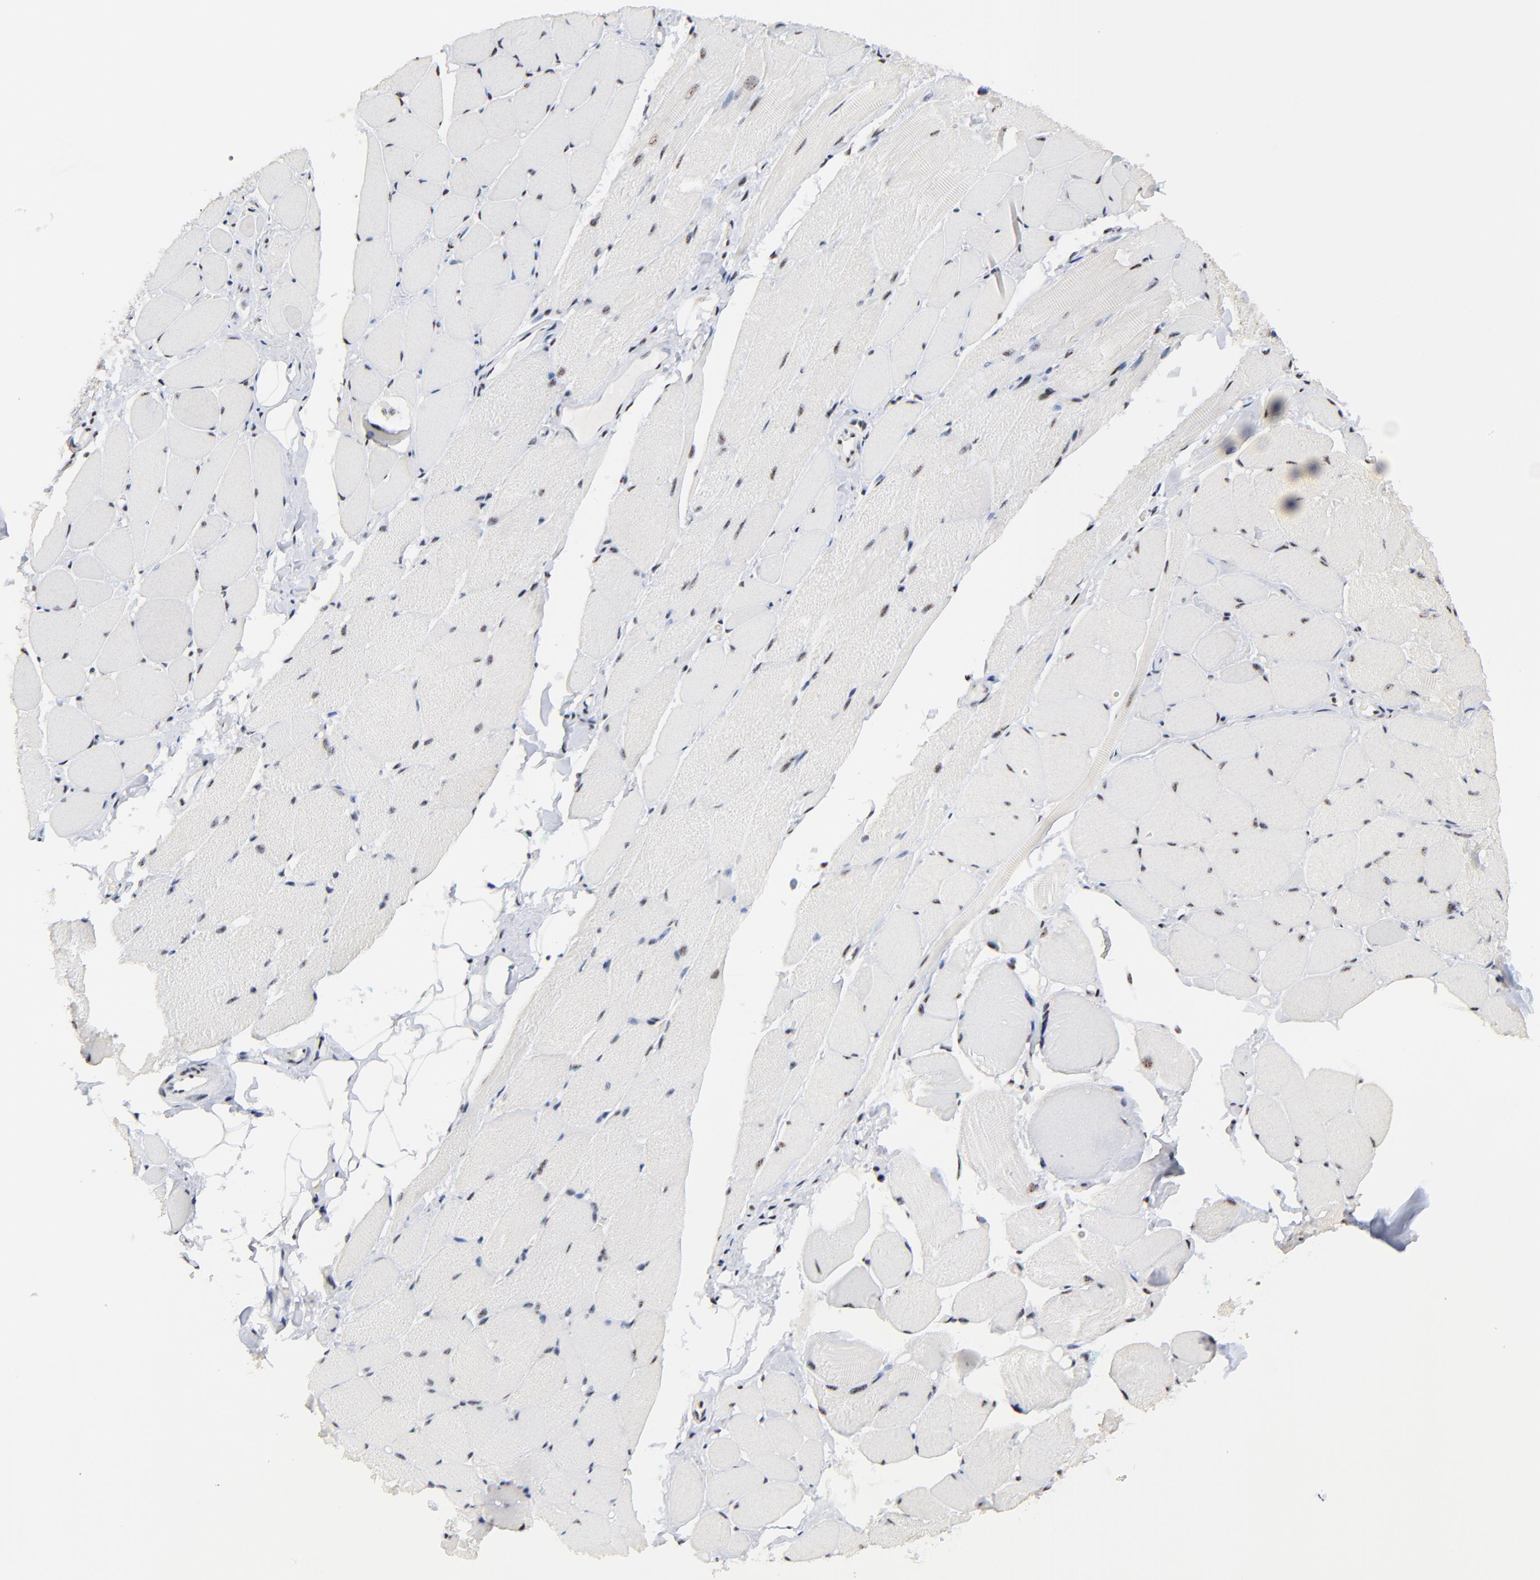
{"staining": {"intensity": "moderate", "quantity": "<25%", "location": "nuclear"}, "tissue": "skeletal muscle", "cell_type": "Myocytes", "image_type": "normal", "snomed": [{"axis": "morphology", "description": "Normal tissue, NOS"}, {"axis": "topography", "description": "Skeletal muscle"}, {"axis": "topography", "description": "Peripheral nerve tissue"}], "caption": "Protein analysis of benign skeletal muscle exhibits moderate nuclear staining in approximately <25% of myocytes.", "gene": "MBD4", "patient": {"sex": "female", "age": 84}}